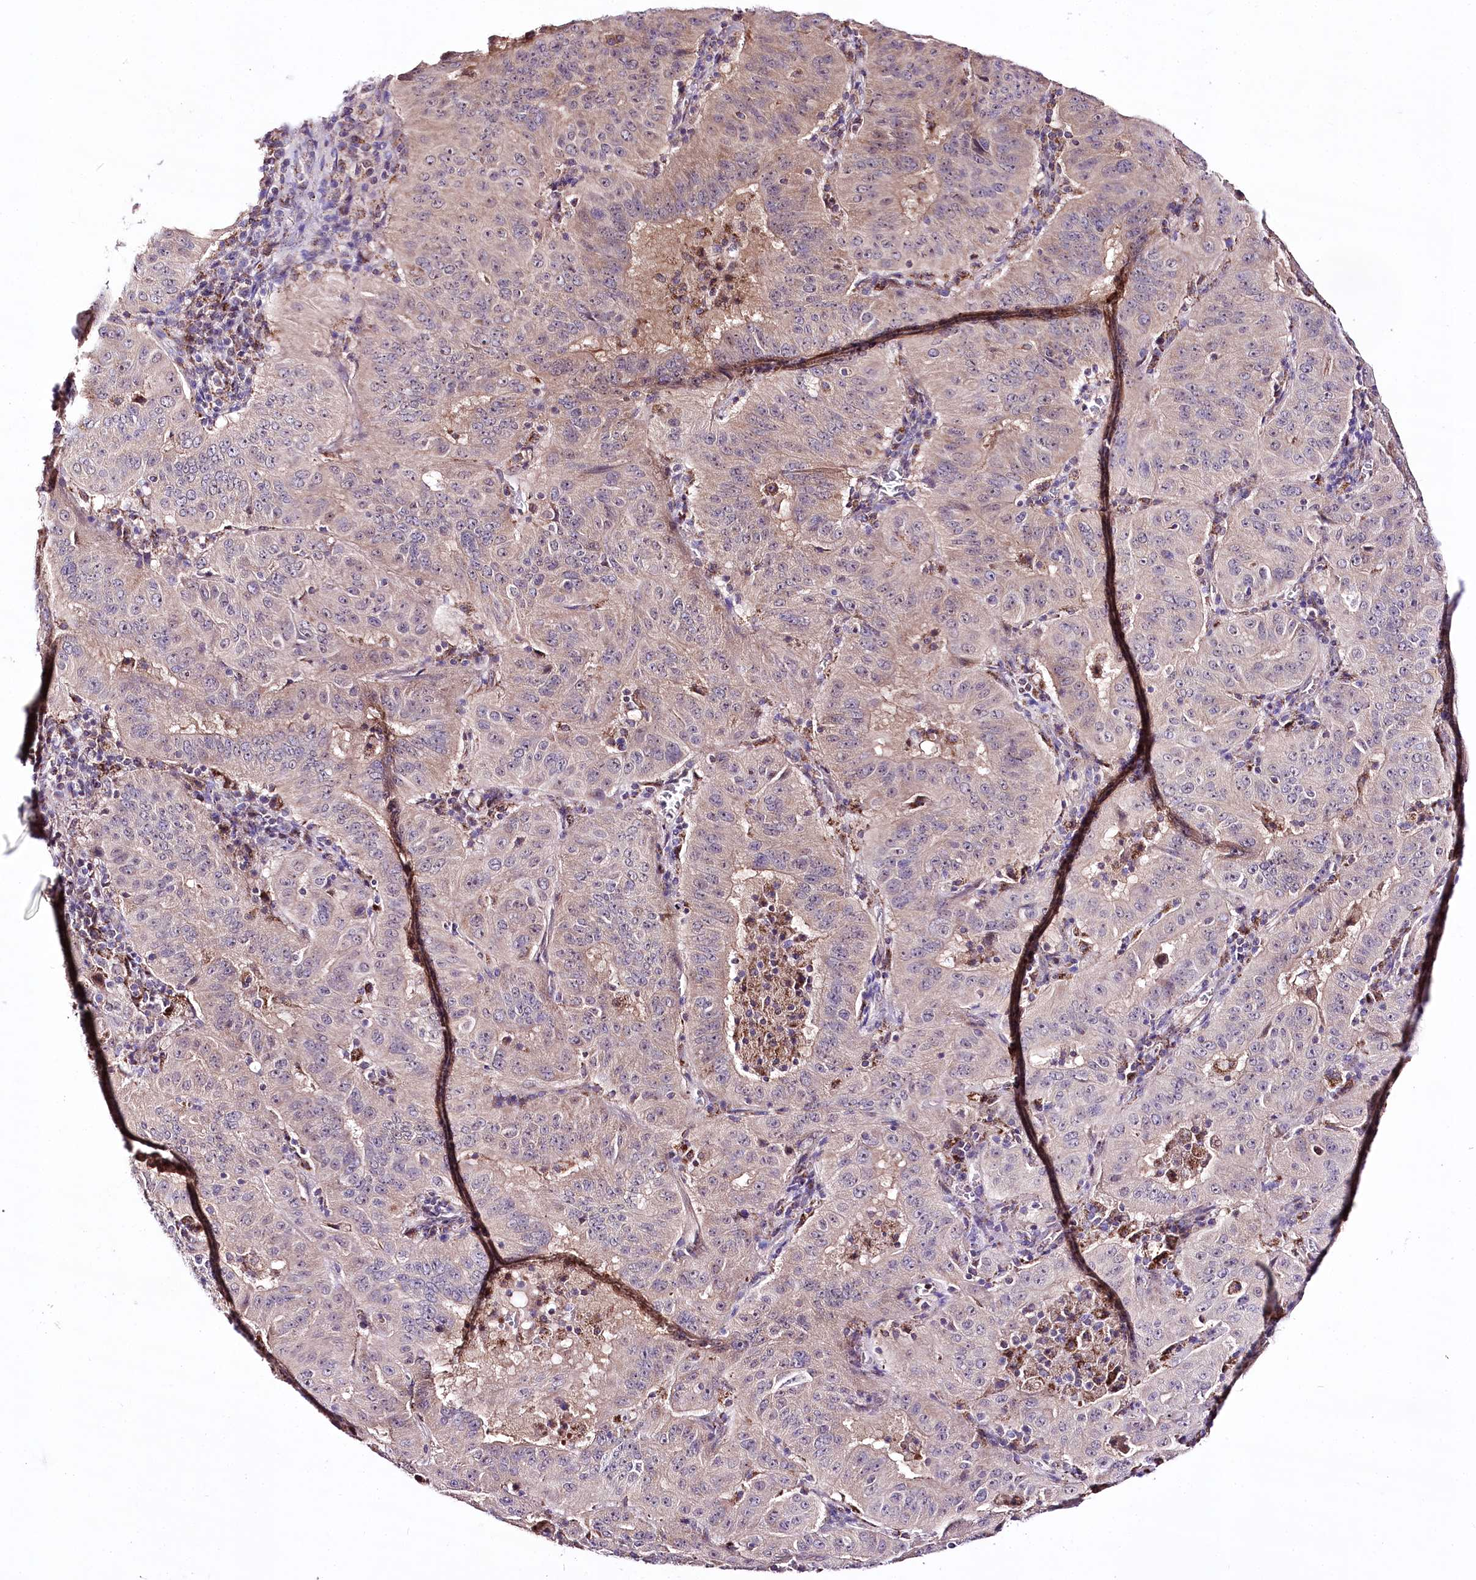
{"staining": {"intensity": "weak", "quantity": "25%-75%", "location": "cytoplasmic/membranous"}, "tissue": "pancreatic cancer", "cell_type": "Tumor cells", "image_type": "cancer", "snomed": [{"axis": "morphology", "description": "Adenocarcinoma, NOS"}, {"axis": "topography", "description": "Pancreas"}], "caption": "Pancreatic adenocarcinoma tissue demonstrates weak cytoplasmic/membranous expression in about 25%-75% of tumor cells, visualized by immunohistochemistry.", "gene": "ATE1", "patient": {"sex": "male", "age": 63}}